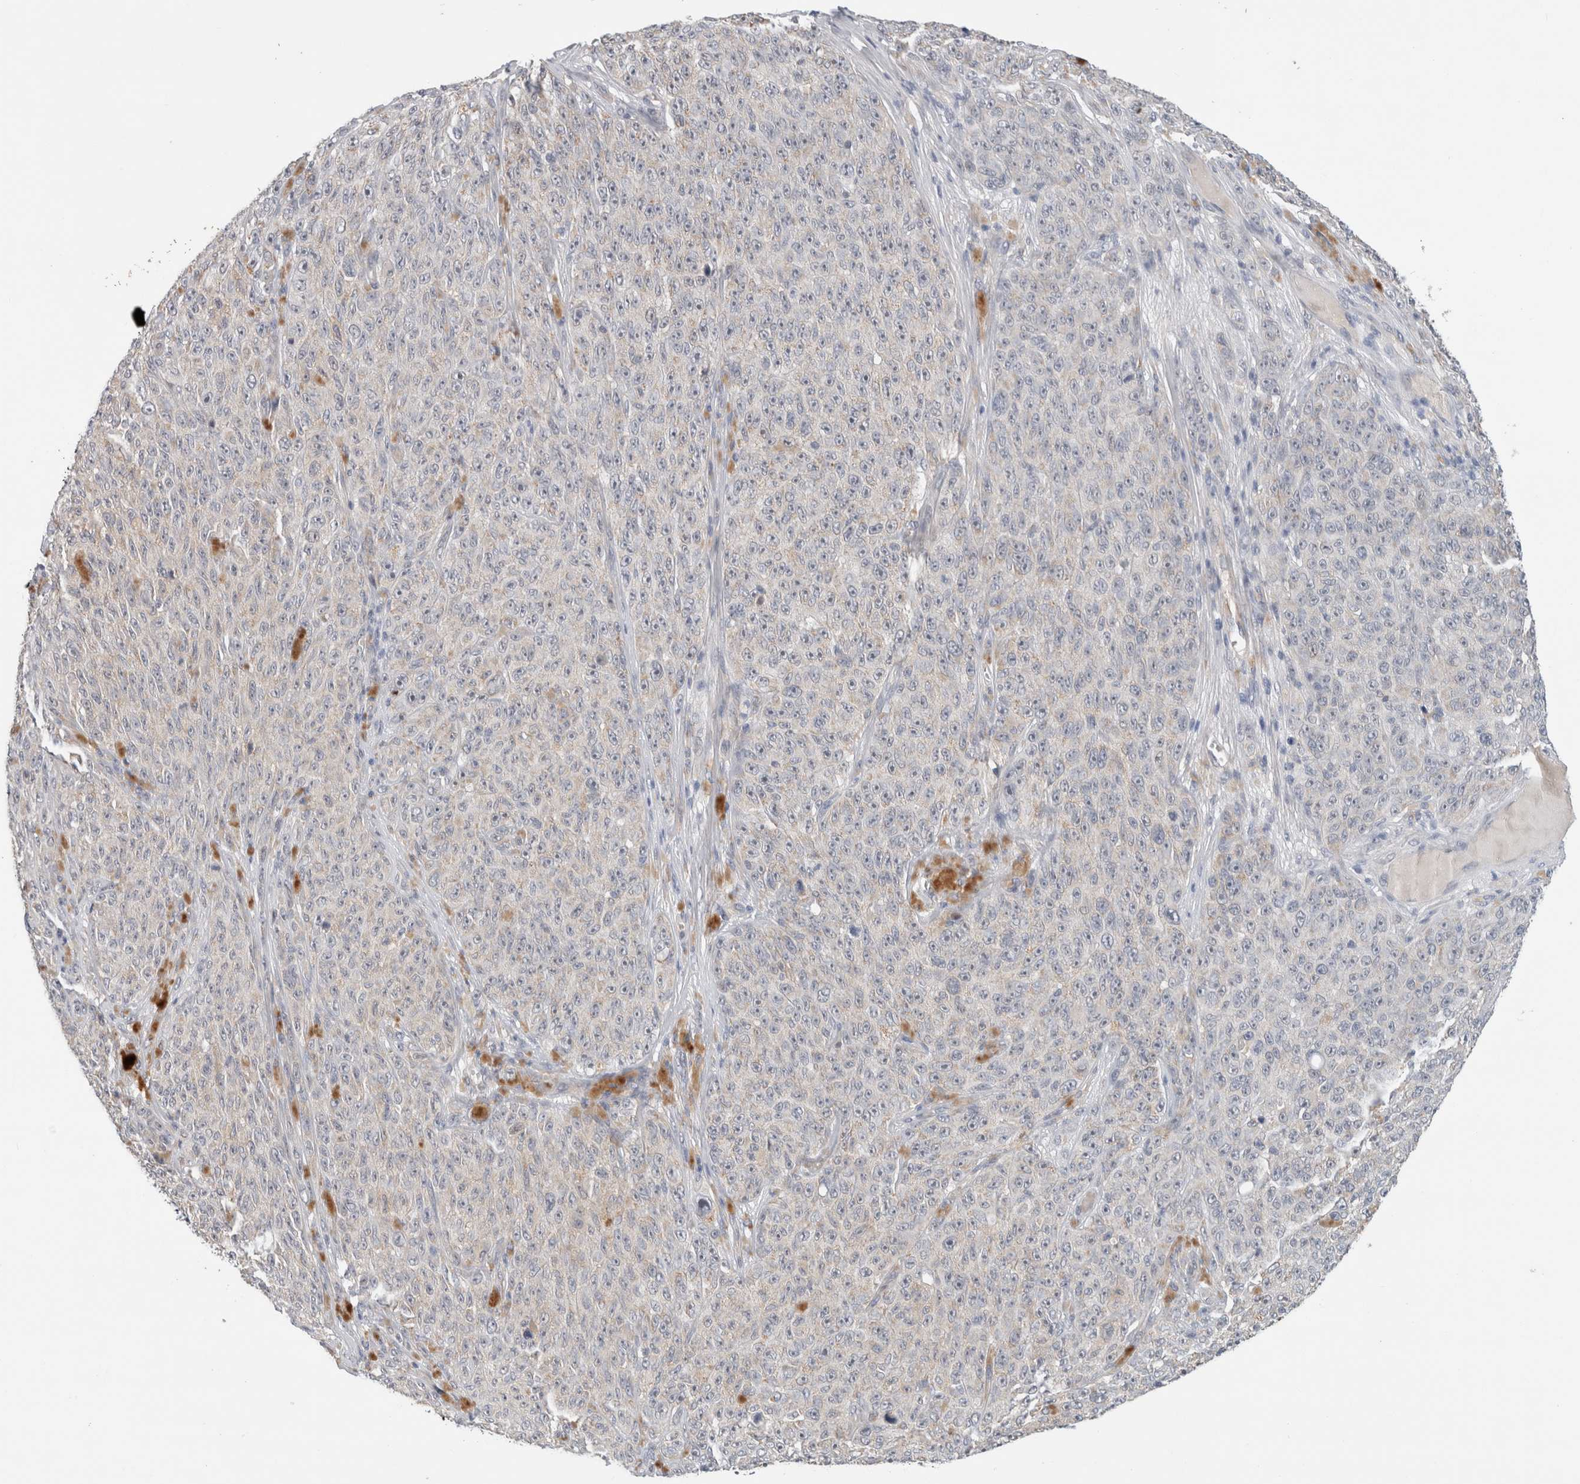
{"staining": {"intensity": "negative", "quantity": "none", "location": "none"}, "tissue": "melanoma", "cell_type": "Tumor cells", "image_type": "cancer", "snomed": [{"axis": "morphology", "description": "Malignant melanoma, NOS"}, {"axis": "topography", "description": "Skin"}], "caption": "Human malignant melanoma stained for a protein using IHC shows no expression in tumor cells.", "gene": "HCN3", "patient": {"sex": "female", "age": 82}}